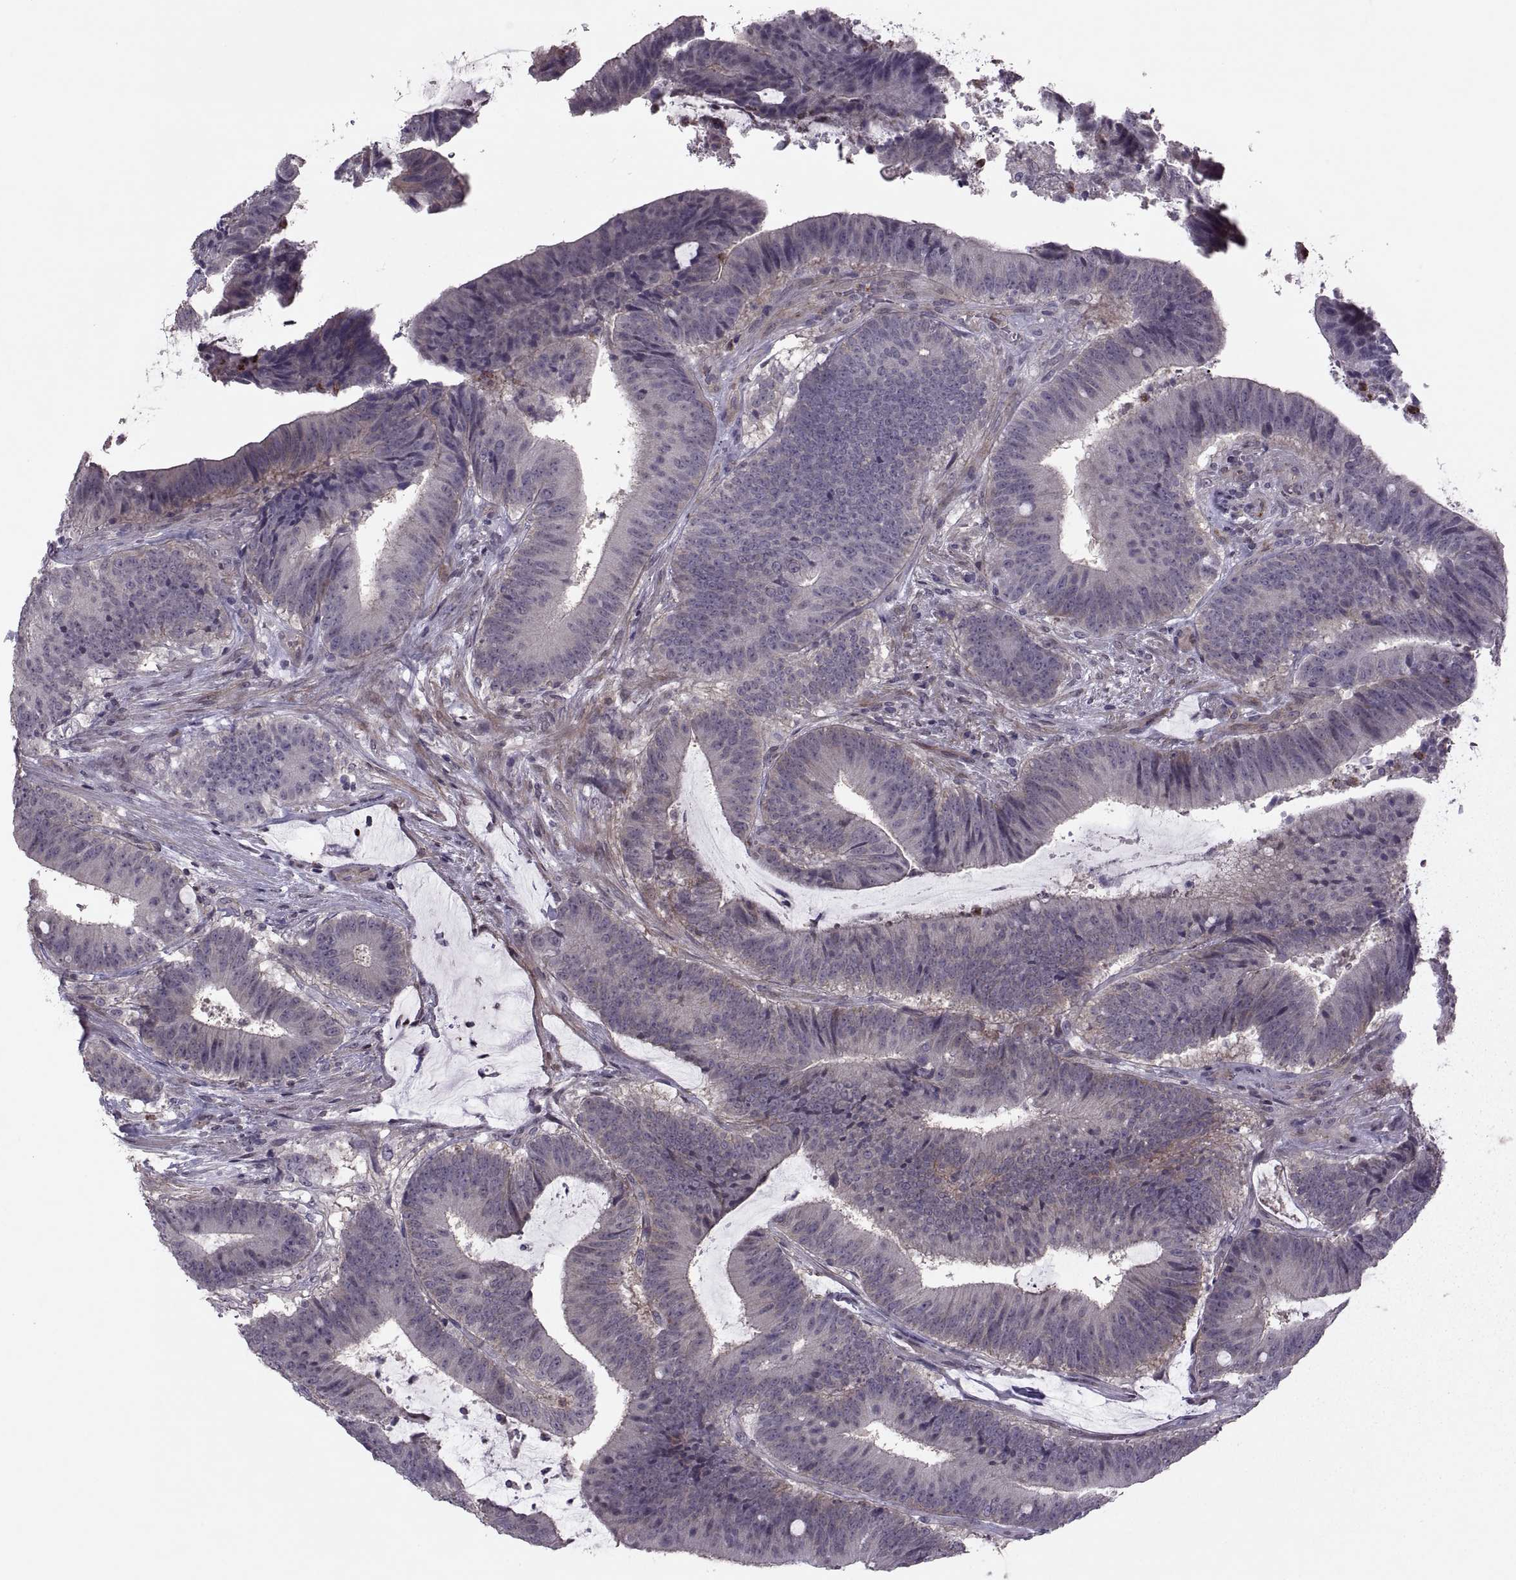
{"staining": {"intensity": "negative", "quantity": "none", "location": "none"}, "tissue": "colorectal cancer", "cell_type": "Tumor cells", "image_type": "cancer", "snomed": [{"axis": "morphology", "description": "Adenocarcinoma, NOS"}, {"axis": "topography", "description": "Colon"}], "caption": "Image shows no significant protein staining in tumor cells of colorectal cancer (adenocarcinoma).", "gene": "ODF3", "patient": {"sex": "female", "age": 43}}